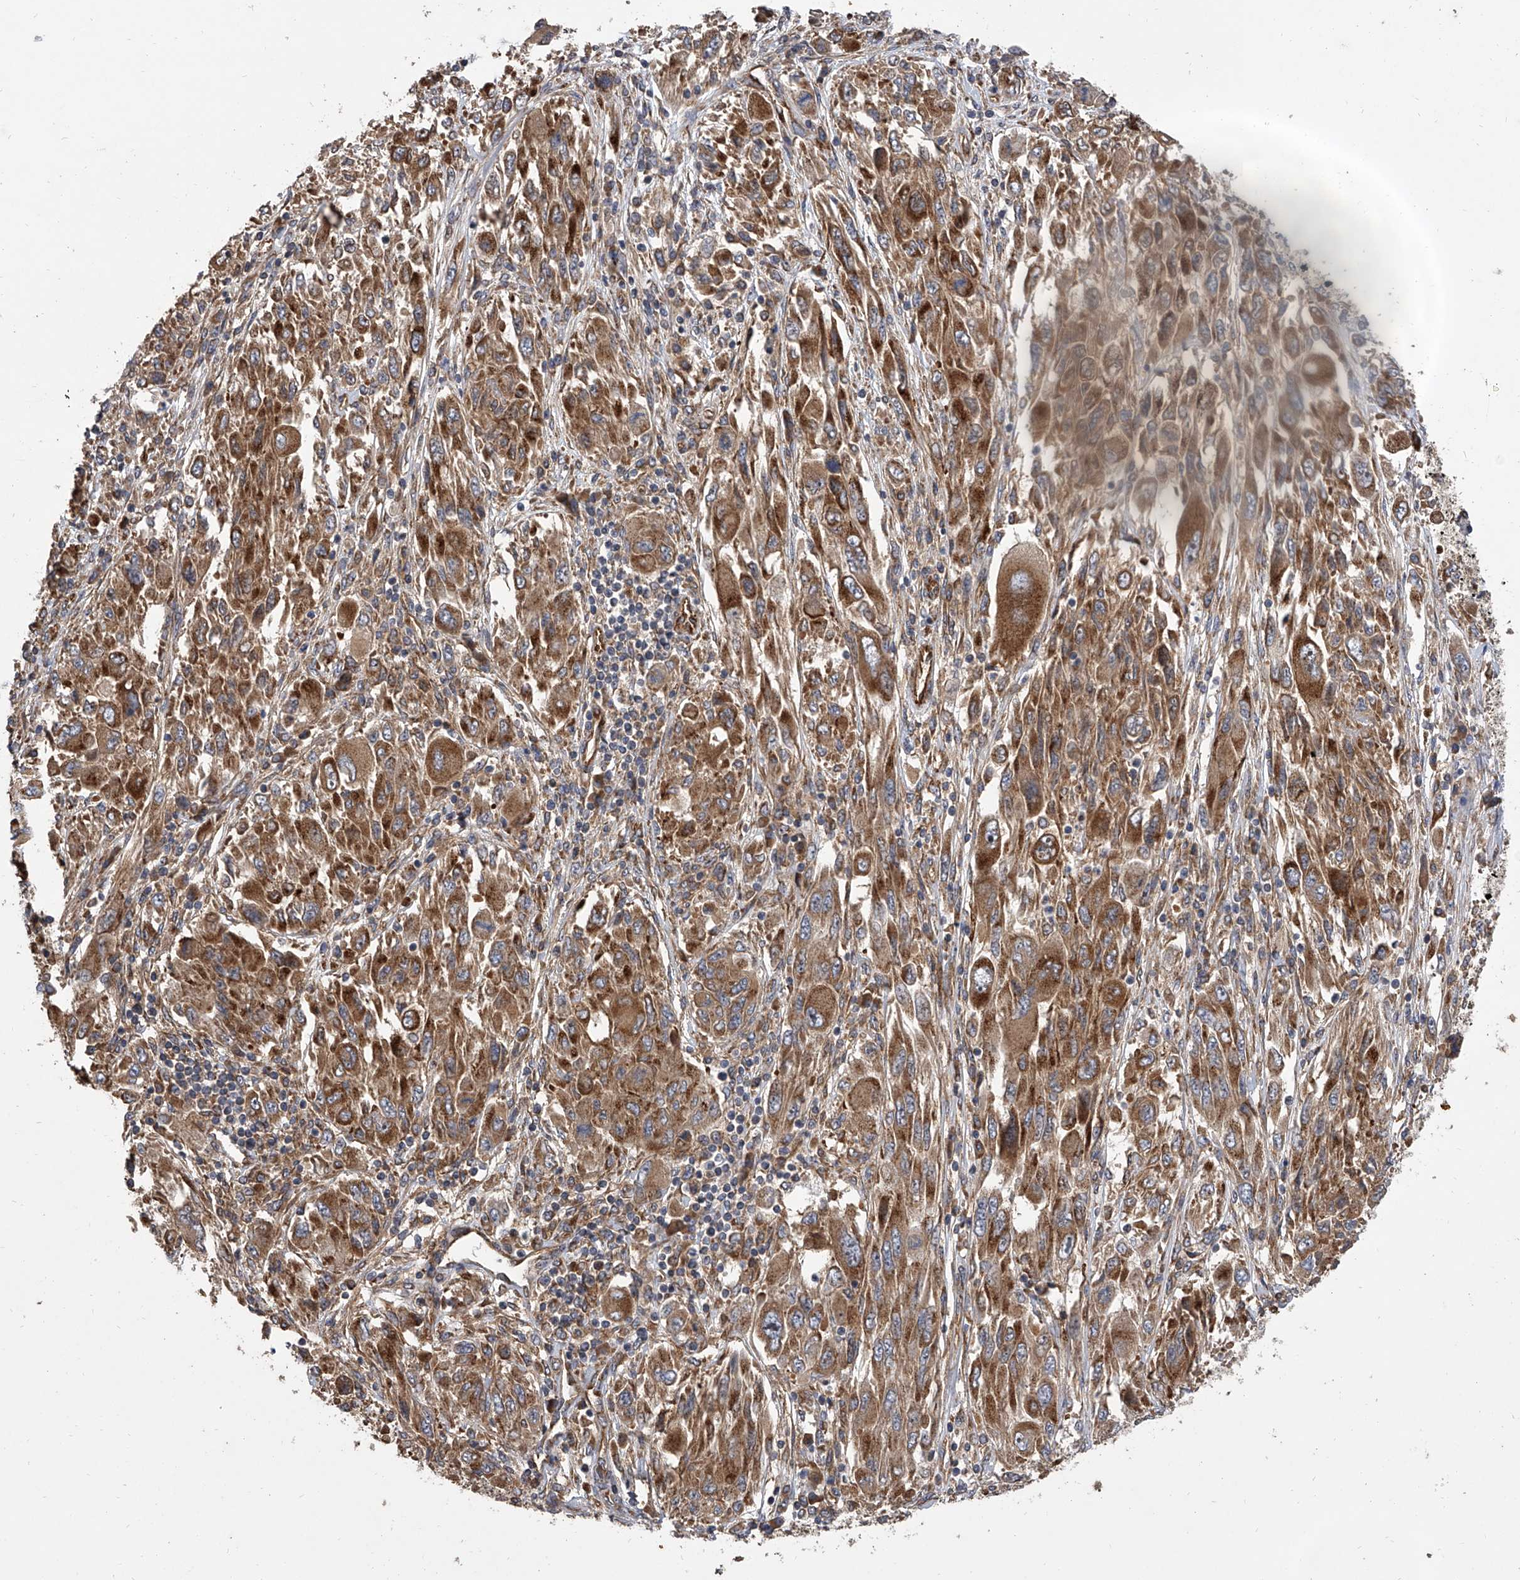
{"staining": {"intensity": "strong", "quantity": ">75%", "location": "cytoplasmic/membranous"}, "tissue": "melanoma", "cell_type": "Tumor cells", "image_type": "cancer", "snomed": [{"axis": "morphology", "description": "Malignant melanoma, NOS"}, {"axis": "topography", "description": "Skin"}], "caption": "IHC micrograph of melanoma stained for a protein (brown), which shows high levels of strong cytoplasmic/membranous expression in approximately >75% of tumor cells.", "gene": "EXOC4", "patient": {"sex": "female", "age": 91}}